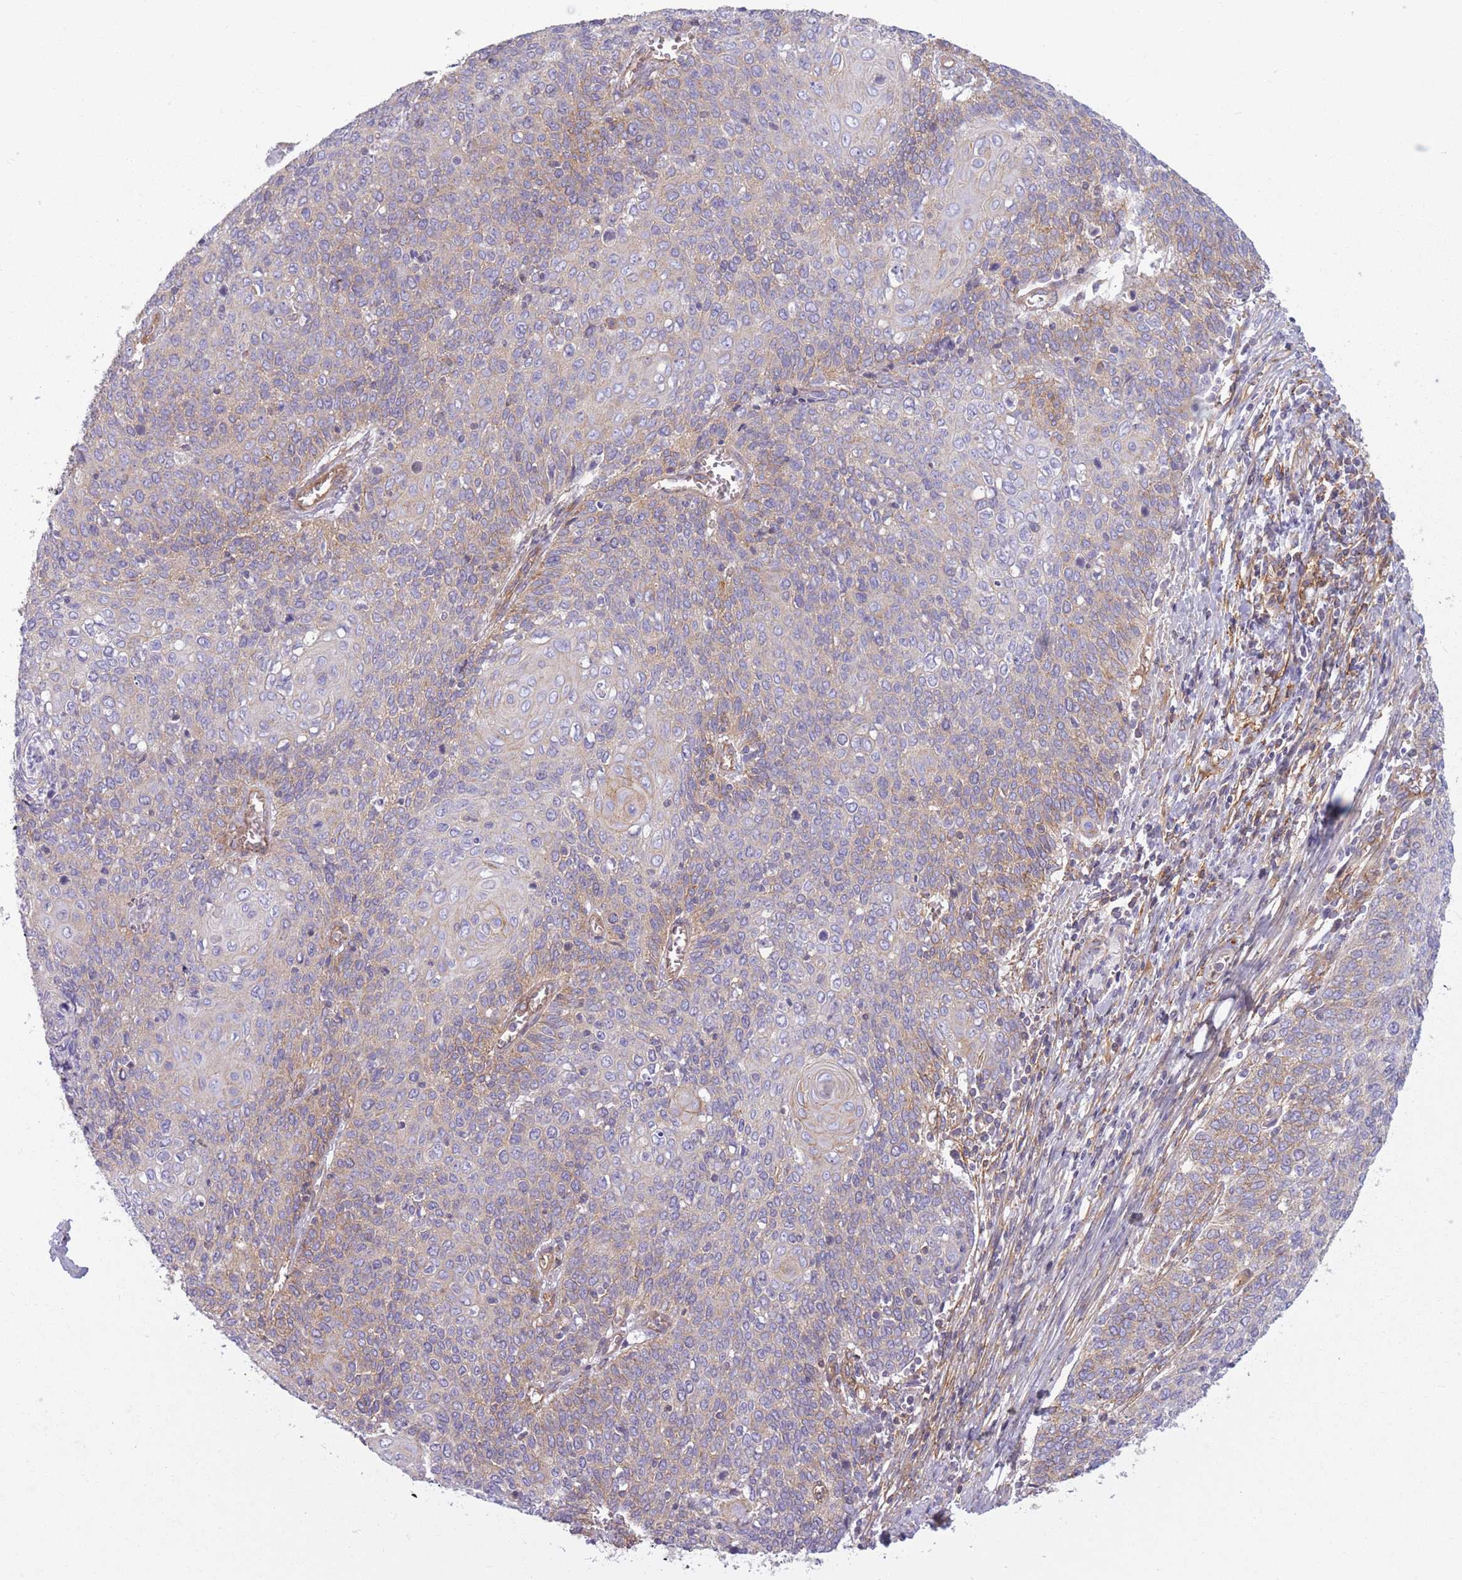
{"staining": {"intensity": "weak", "quantity": "<25%", "location": "cytoplasmic/membranous"}, "tissue": "cervical cancer", "cell_type": "Tumor cells", "image_type": "cancer", "snomed": [{"axis": "morphology", "description": "Squamous cell carcinoma, NOS"}, {"axis": "topography", "description": "Cervix"}], "caption": "The image shows no significant positivity in tumor cells of cervical squamous cell carcinoma.", "gene": "ADD1", "patient": {"sex": "female", "age": 39}}